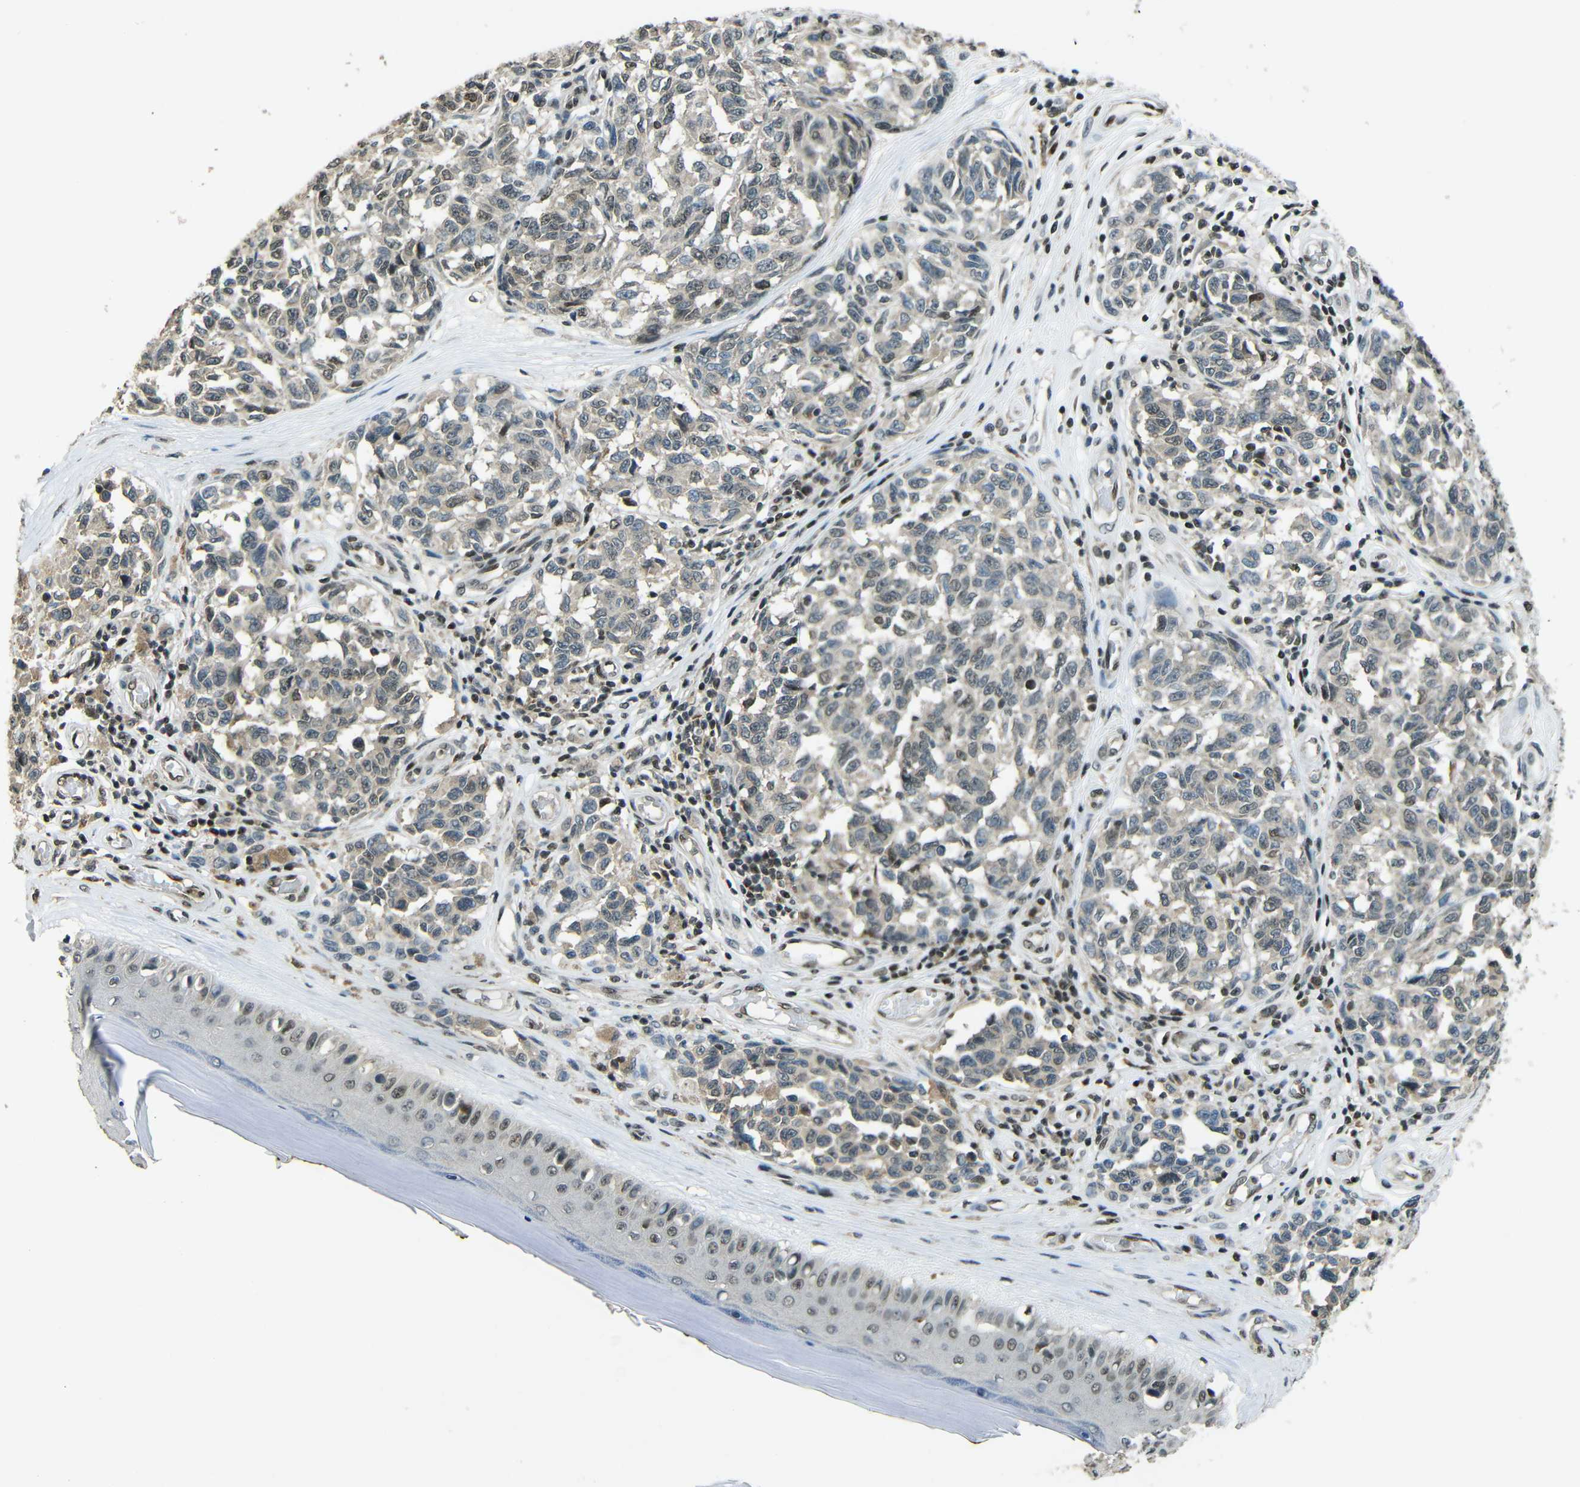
{"staining": {"intensity": "weak", "quantity": "25%-75%", "location": "cytoplasmic/membranous,nuclear"}, "tissue": "melanoma", "cell_type": "Tumor cells", "image_type": "cancer", "snomed": [{"axis": "morphology", "description": "Malignant melanoma, NOS"}, {"axis": "topography", "description": "Skin"}], "caption": "Brown immunohistochemical staining in malignant melanoma reveals weak cytoplasmic/membranous and nuclear staining in about 25%-75% of tumor cells. (Stains: DAB in brown, nuclei in blue, Microscopy: brightfield microscopy at high magnification).", "gene": "PSIP1", "patient": {"sex": "female", "age": 64}}